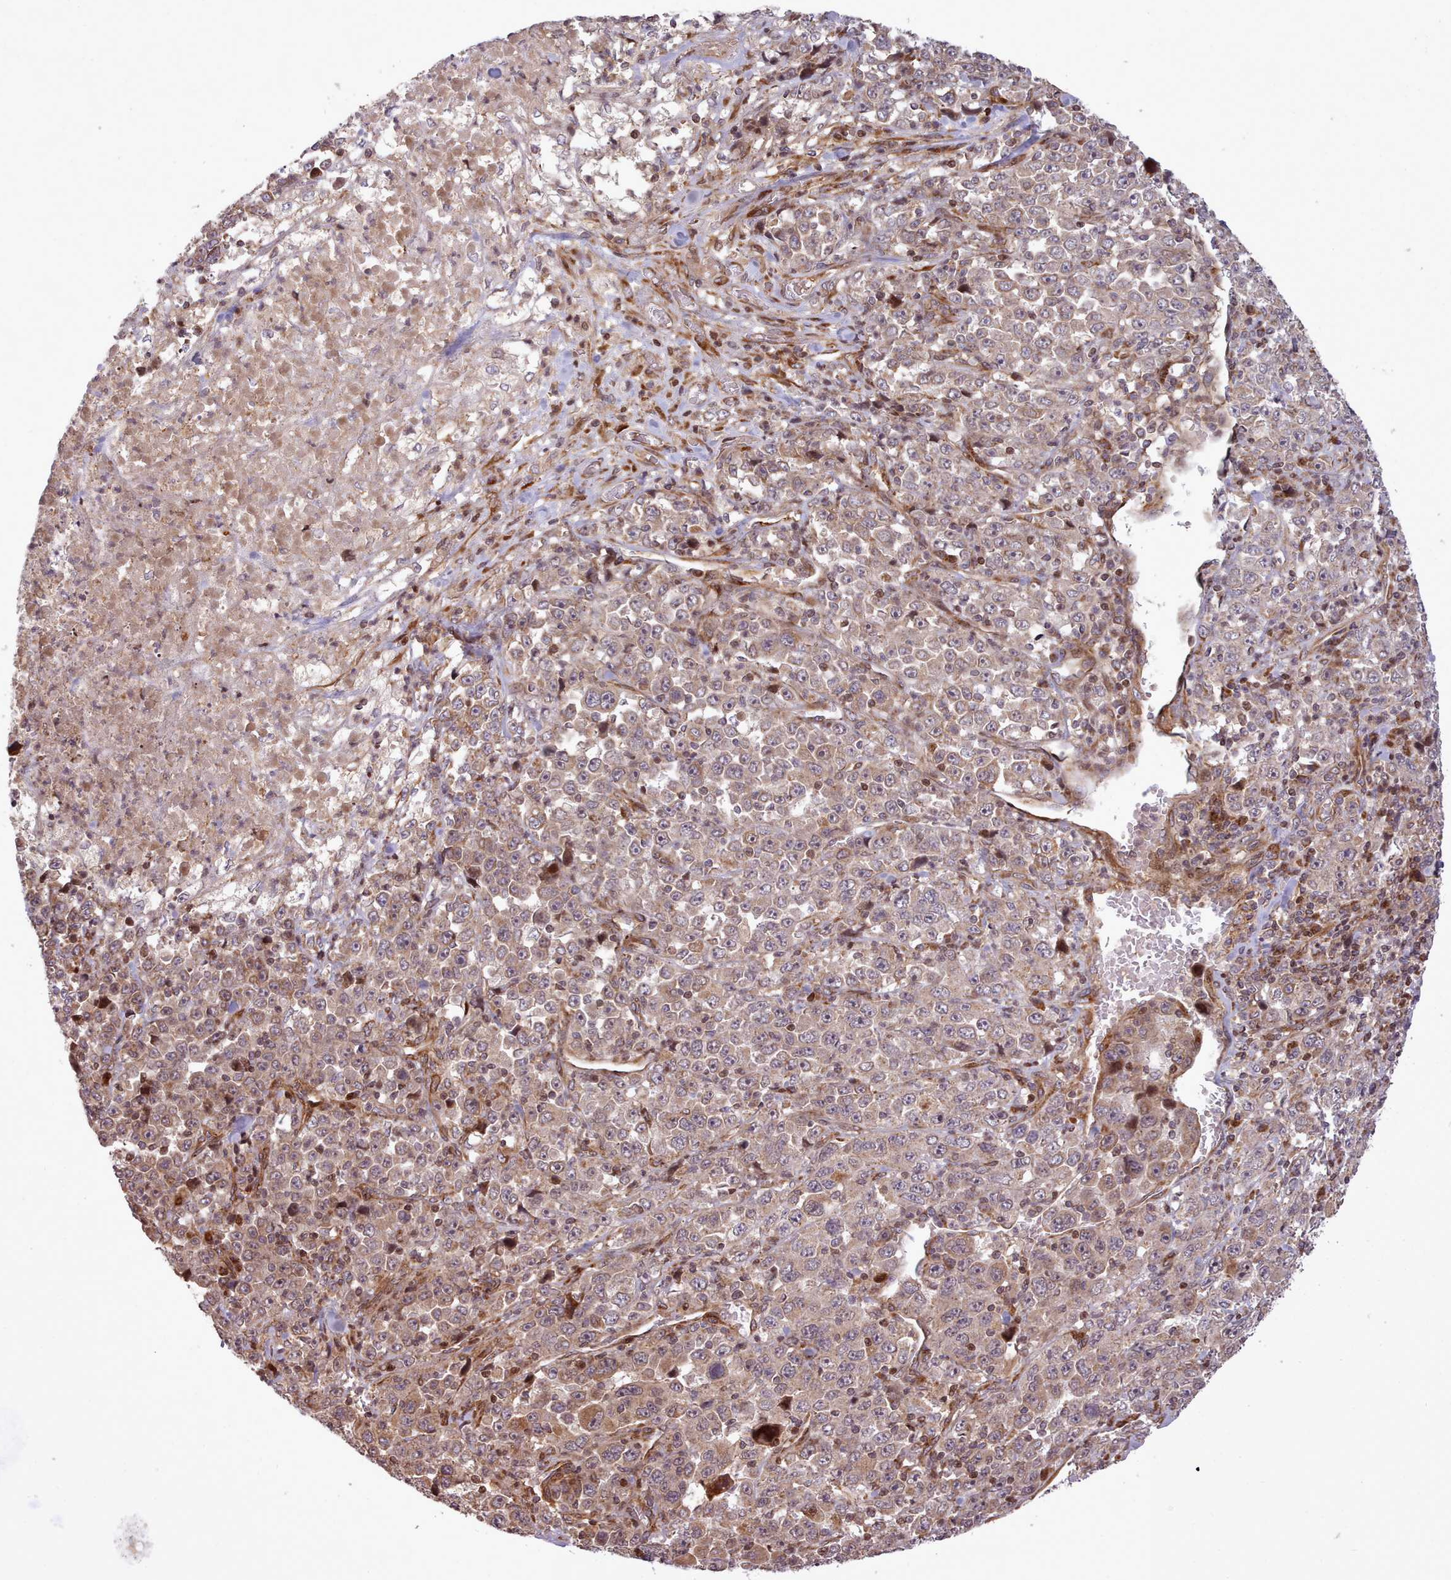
{"staining": {"intensity": "weak", "quantity": ">75%", "location": "cytoplasmic/membranous"}, "tissue": "stomach cancer", "cell_type": "Tumor cells", "image_type": "cancer", "snomed": [{"axis": "morphology", "description": "Normal tissue, NOS"}, {"axis": "morphology", "description": "Adenocarcinoma, NOS"}, {"axis": "topography", "description": "Stomach, upper"}, {"axis": "topography", "description": "Stomach"}], "caption": "Immunohistochemistry of stomach cancer demonstrates low levels of weak cytoplasmic/membranous positivity in approximately >75% of tumor cells.", "gene": "NLRP7", "patient": {"sex": "male", "age": 59}}